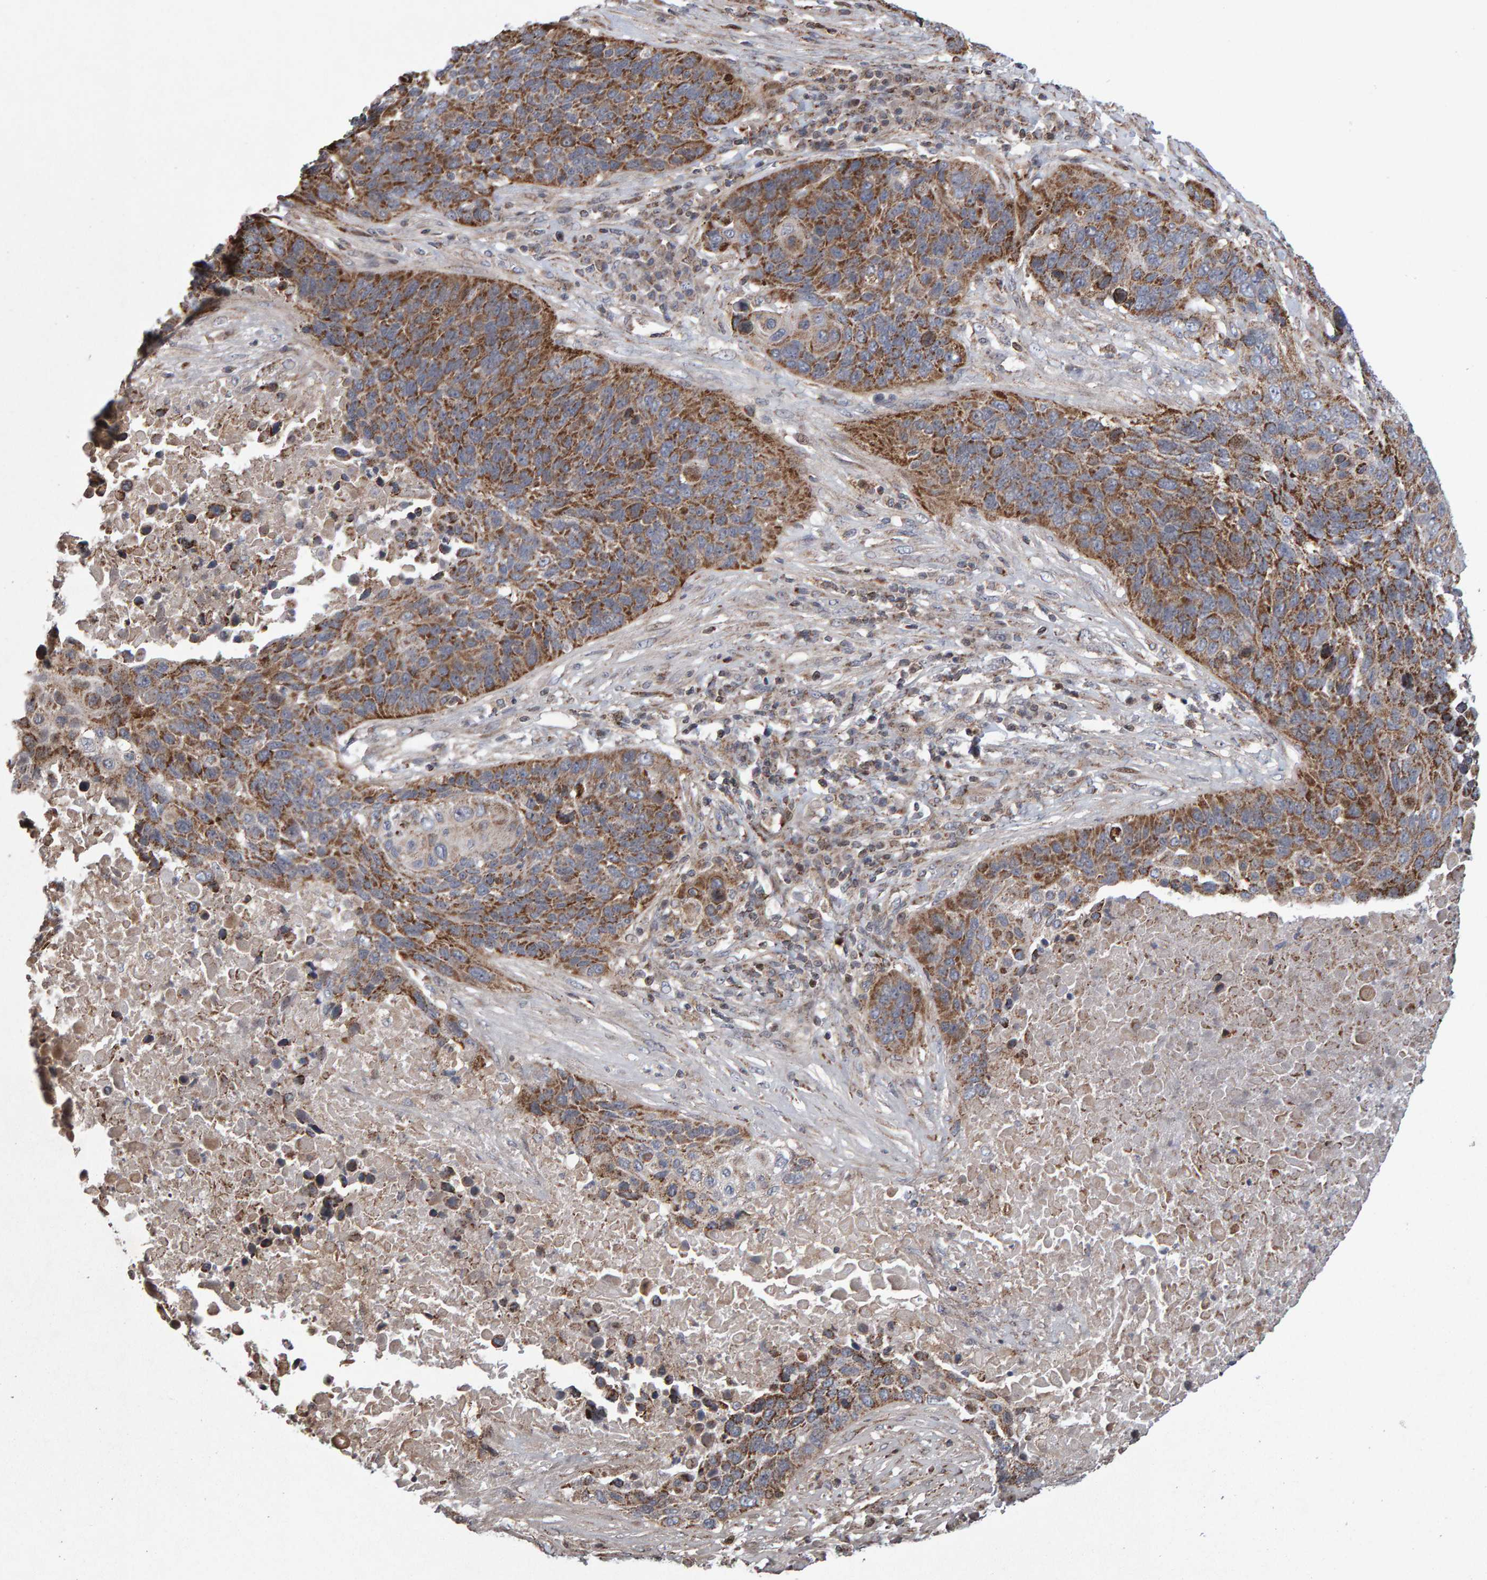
{"staining": {"intensity": "moderate", "quantity": ">75%", "location": "cytoplasmic/membranous"}, "tissue": "lung cancer", "cell_type": "Tumor cells", "image_type": "cancer", "snomed": [{"axis": "morphology", "description": "Squamous cell carcinoma, NOS"}, {"axis": "topography", "description": "Lung"}], "caption": "IHC histopathology image of human lung cancer (squamous cell carcinoma) stained for a protein (brown), which reveals medium levels of moderate cytoplasmic/membranous staining in approximately >75% of tumor cells.", "gene": "PECR", "patient": {"sex": "male", "age": 66}}